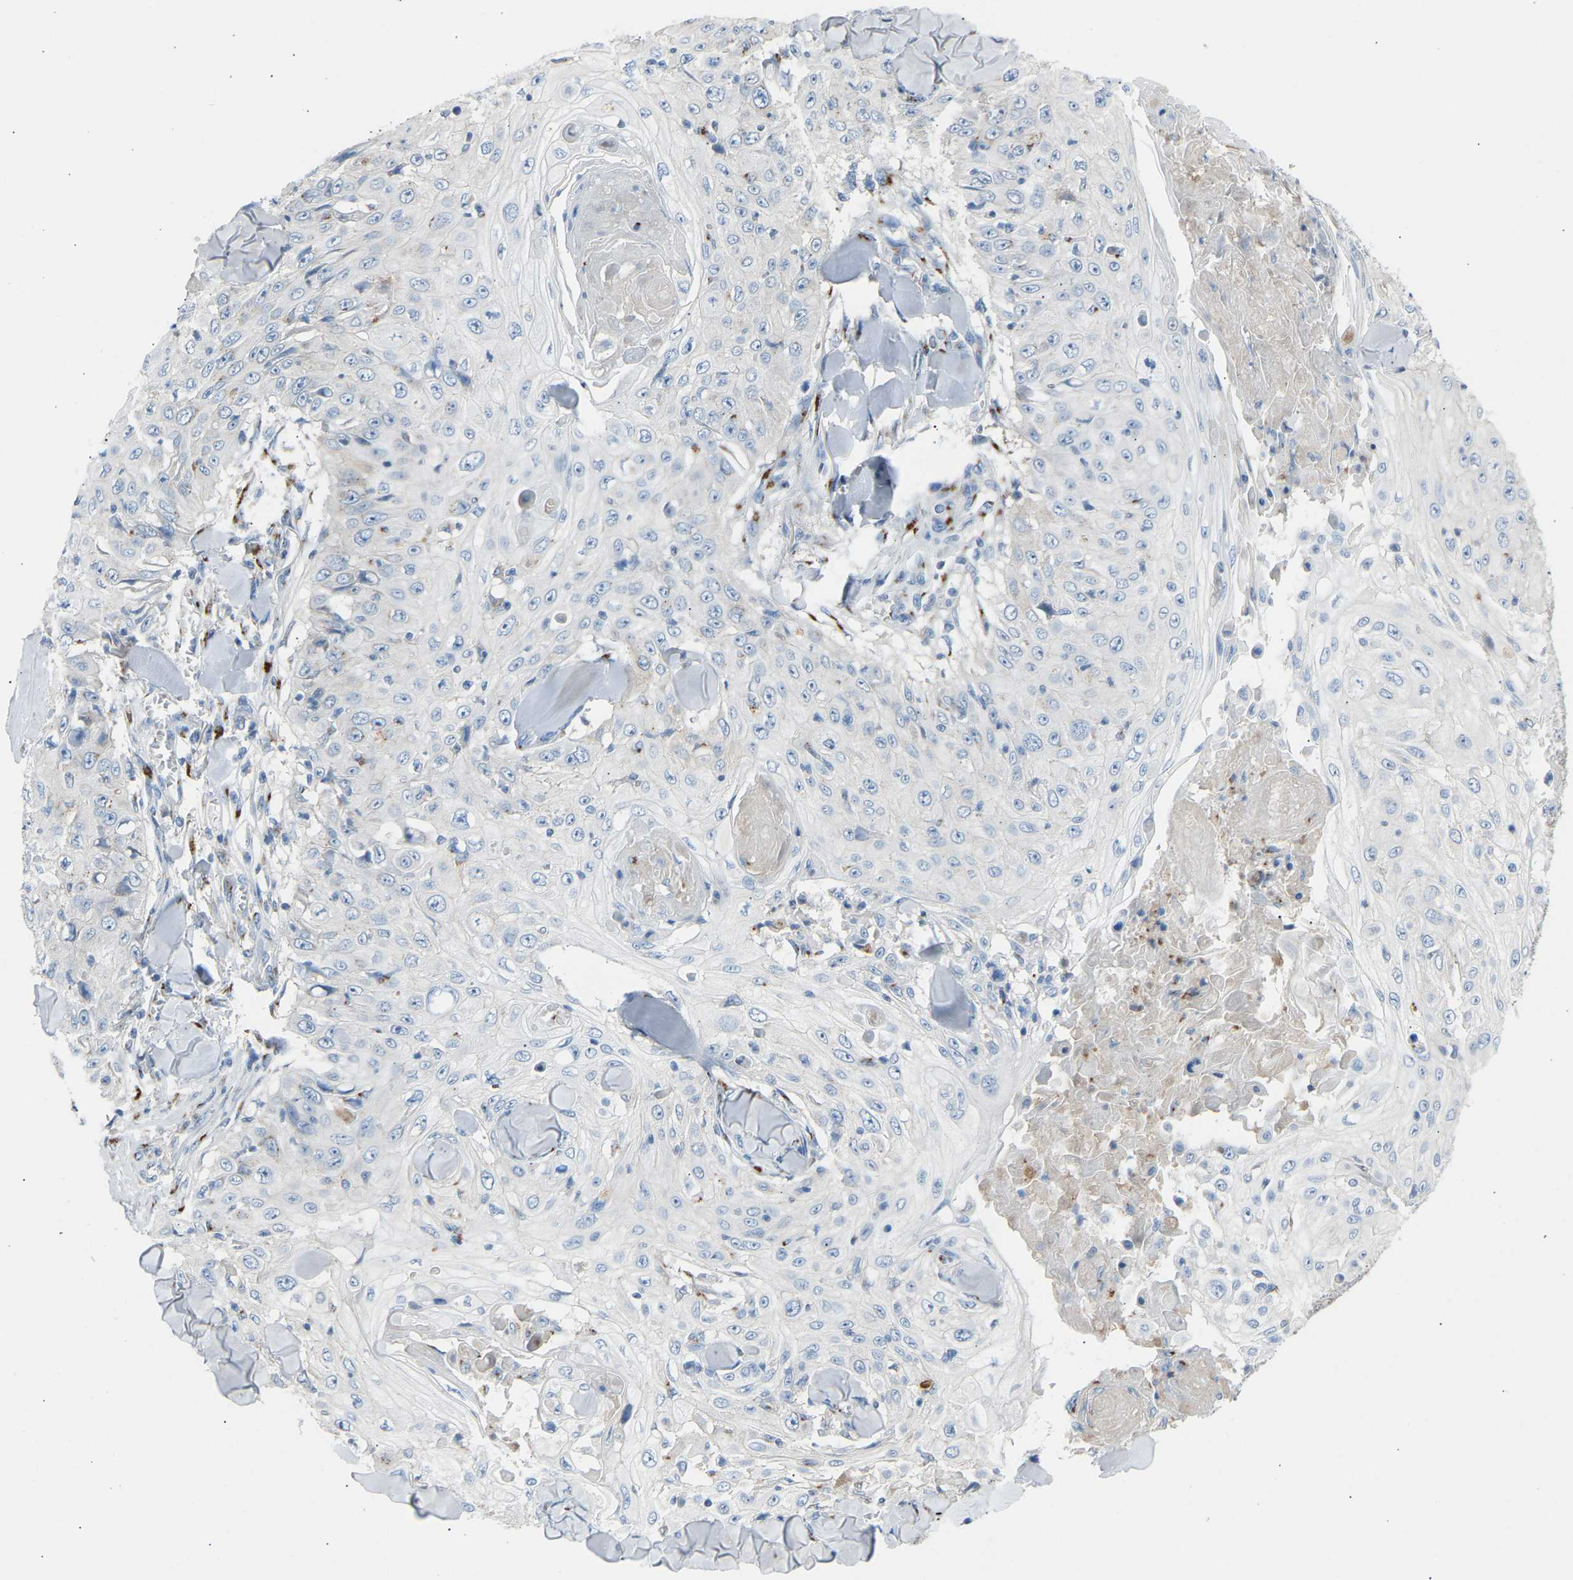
{"staining": {"intensity": "negative", "quantity": "none", "location": "none"}, "tissue": "skin cancer", "cell_type": "Tumor cells", "image_type": "cancer", "snomed": [{"axis": "morphology", "description": "Squamous cell carcinoma, NOS"}, {"axis": "topography", "description": "Skin"}], "caption": "Tumor cells show no significant protein positivity in skin squamous cell carcinoma.", "gene": "CYREN", "patient": {"sex": "male", "age": 86}}